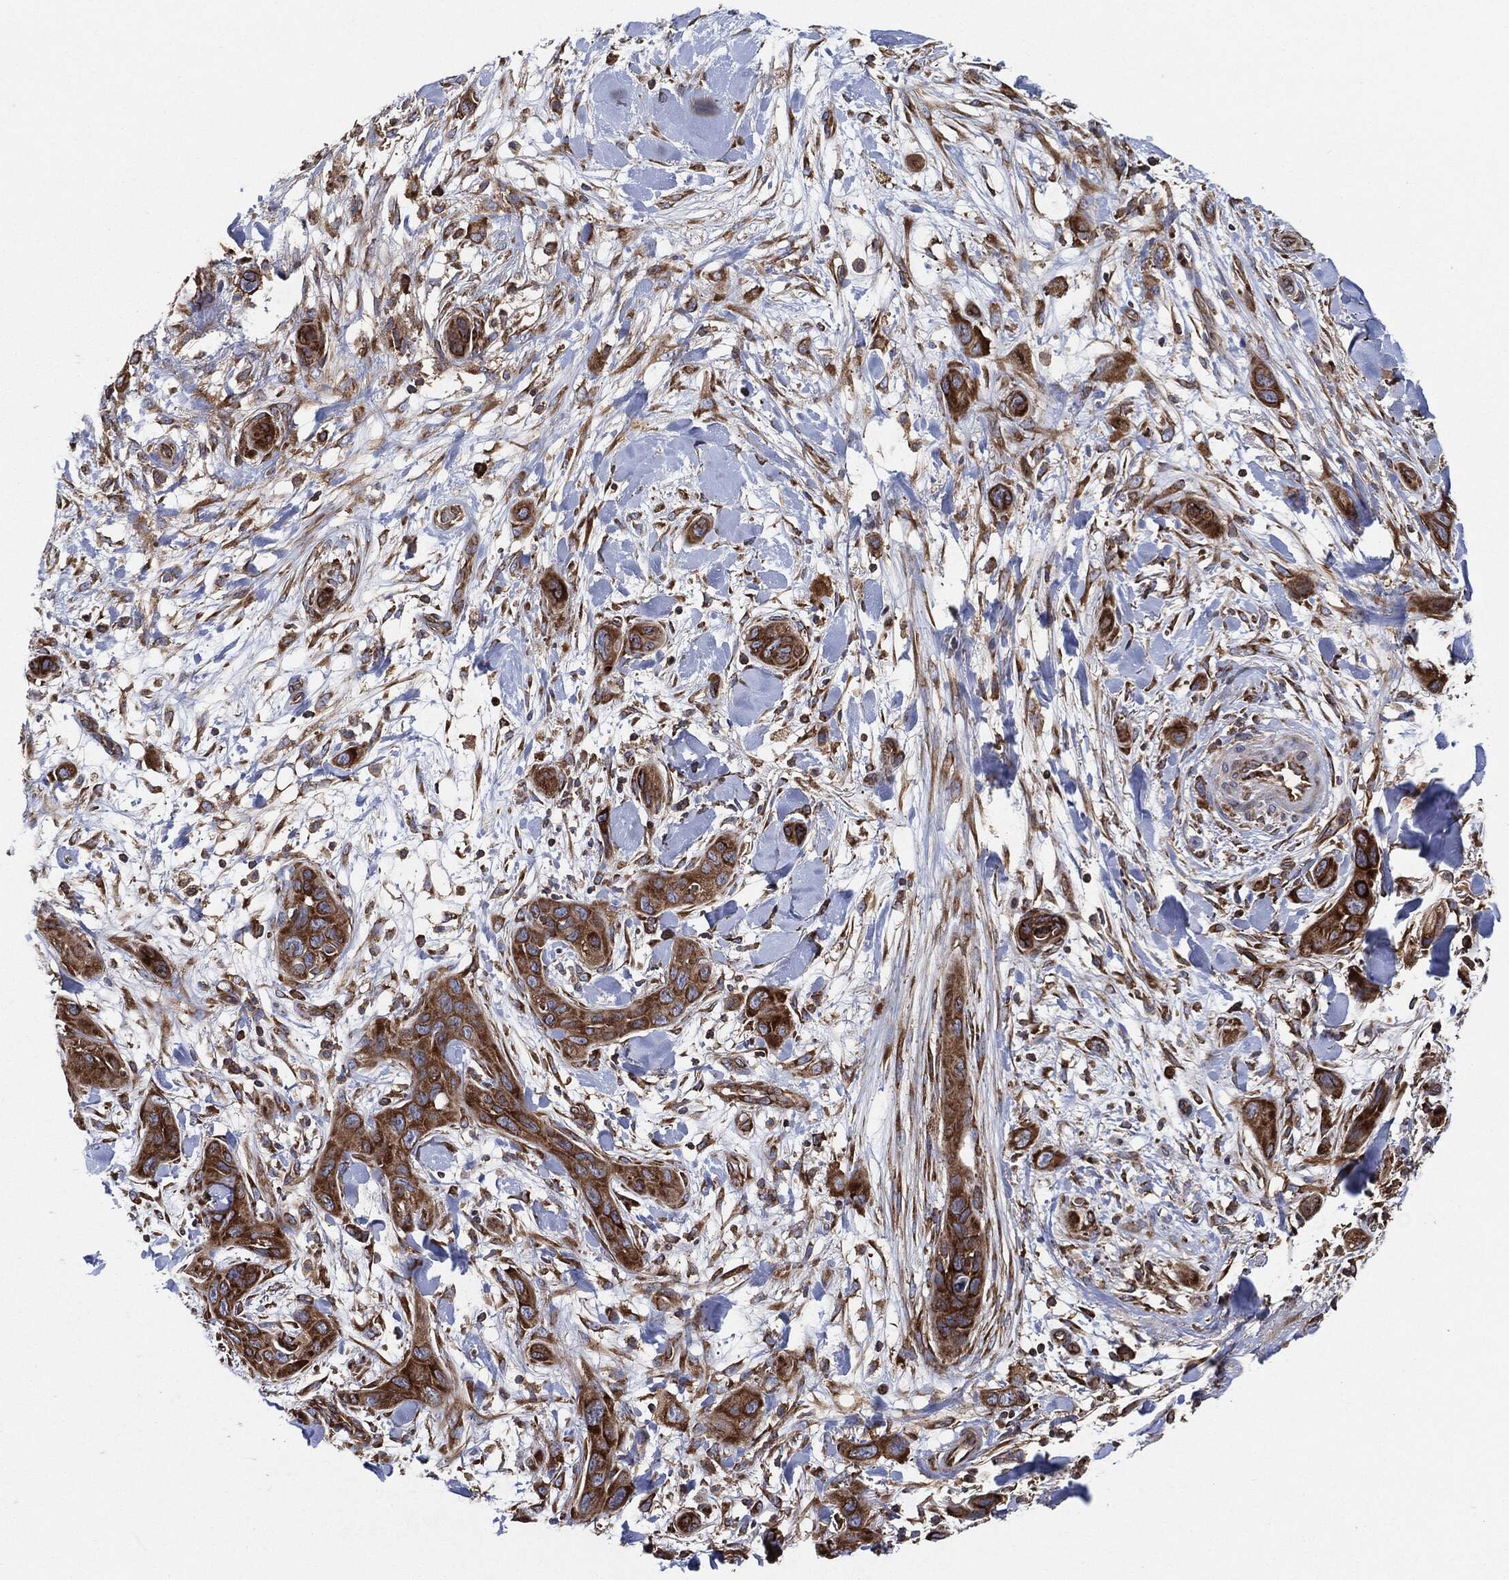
{"staining": {"intensity": "moderate", "quantity": ">75%", "location": "cytoplasmic/membranous"}, "tissue": "skin cancer", "cell_type": "Tumor cells", "image_type": "cancer", "snomed": [{"axis": "morphology", "description": "Squamous cell carcinoma, NOS"}, {"axis": "topography", "description": "Skin"}], "caption": "An immunohistochemistry (IHC) image of neoplastic tissue is shown. Protein staining in brown labels moderate cytoplasmic/membranous positivity in skin cancer within tumor cells.", "gene": "EIF2S2", "patient": {"sex": "male", "age": 78}}